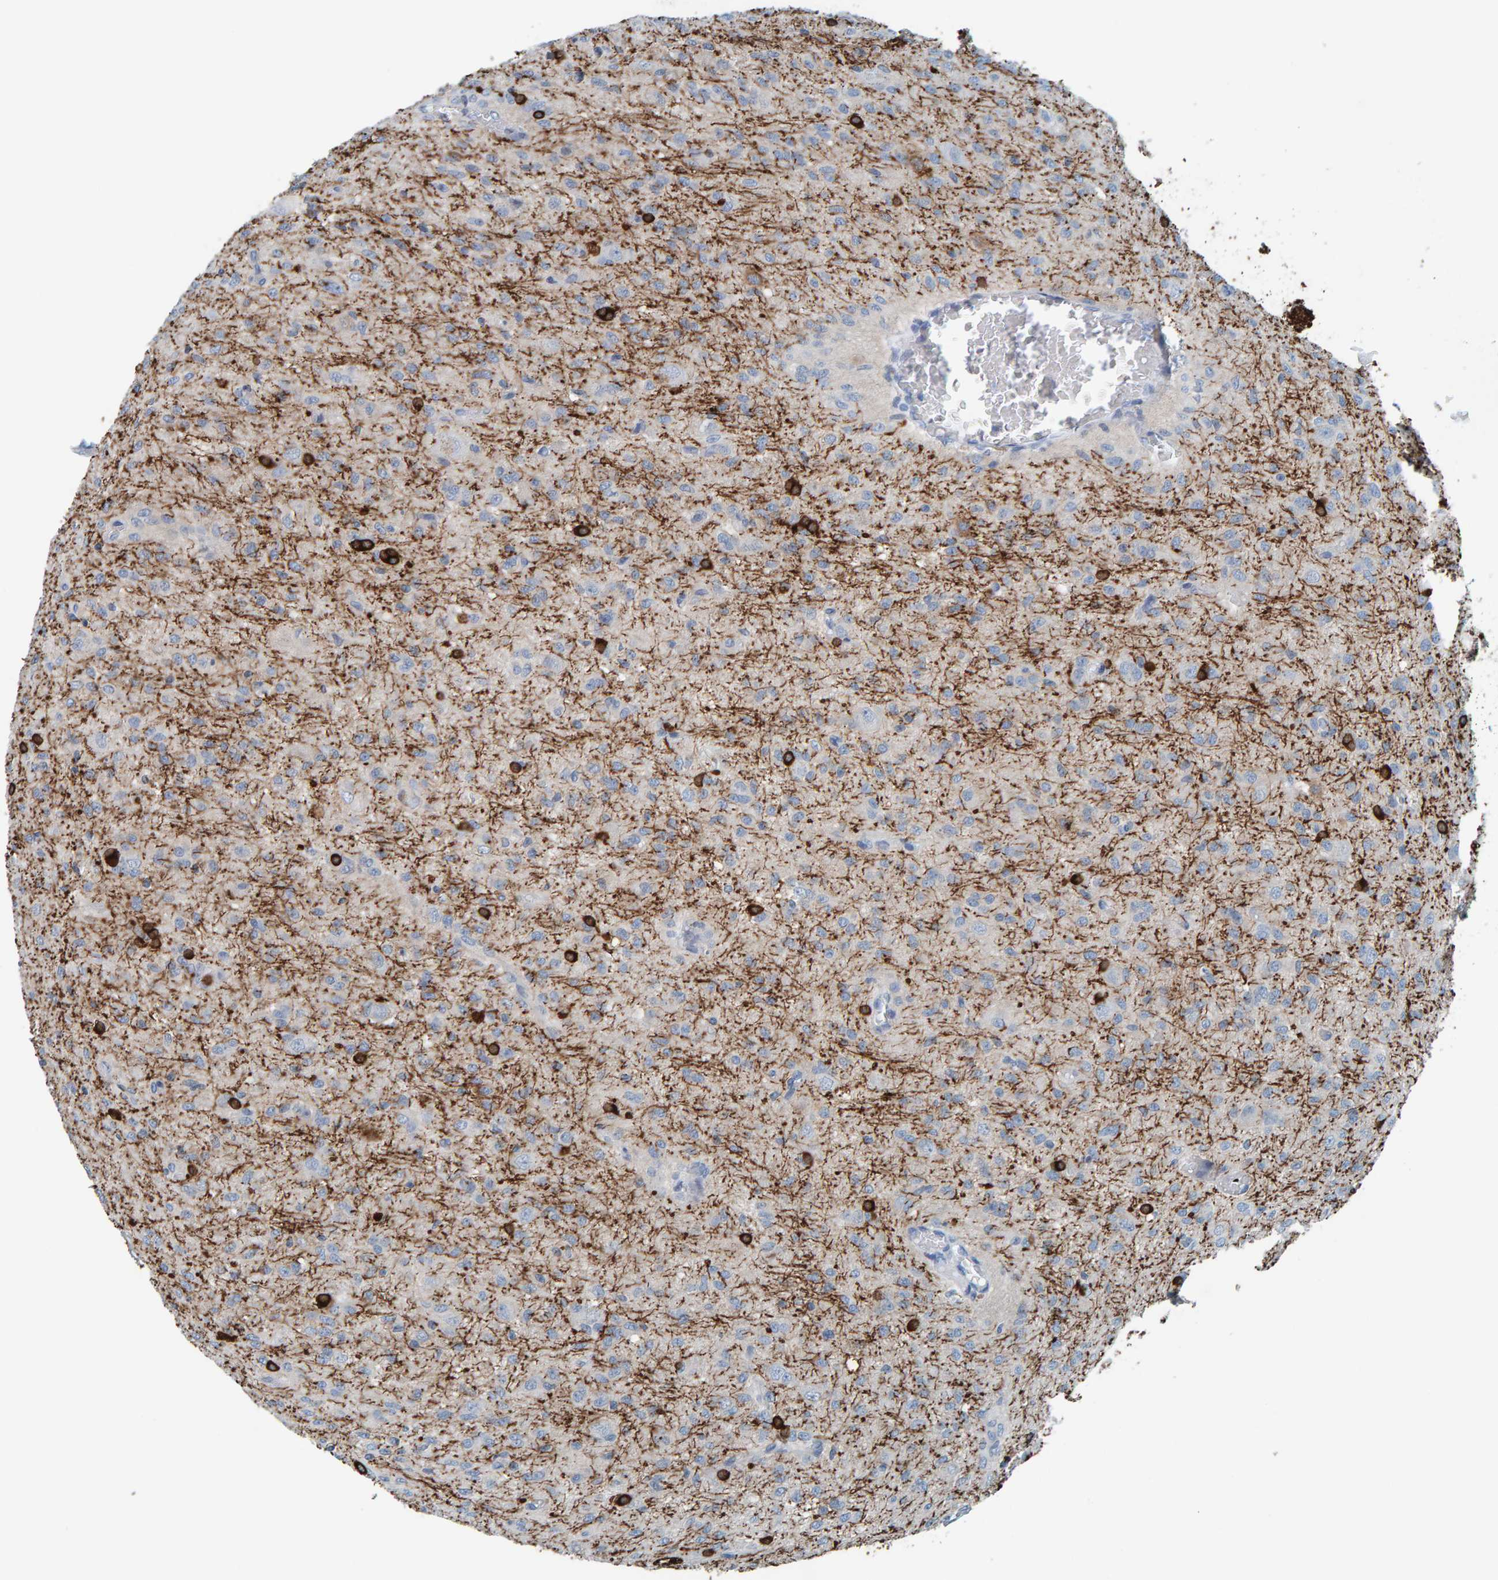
{"staining": {"intensity": "negative", "quantity": "none", "location": "none"}, "tissue": "glioma", "cell_type": "Tumor cells", "image_type": "cancer", "snomed": [{"axis": "morphology", "description": "Glioma, malignant, High grade"}, {"axis": "topography", "description": "Brain"}], "caption": "Immunohistochemistry (IHC) micrograph of neoplastic tissue: human high-grade glioma (malignant) stained with DAB (3,3'-diaminobenzidine) displays no significant protein positivity in tumor cells. Brightfield microscopy of IHC stained with DAB (brown) and hematoxylin (blue), captured at high magnification.", "gene": "CNP", "patient": {"sex": "female", "age": 59}}